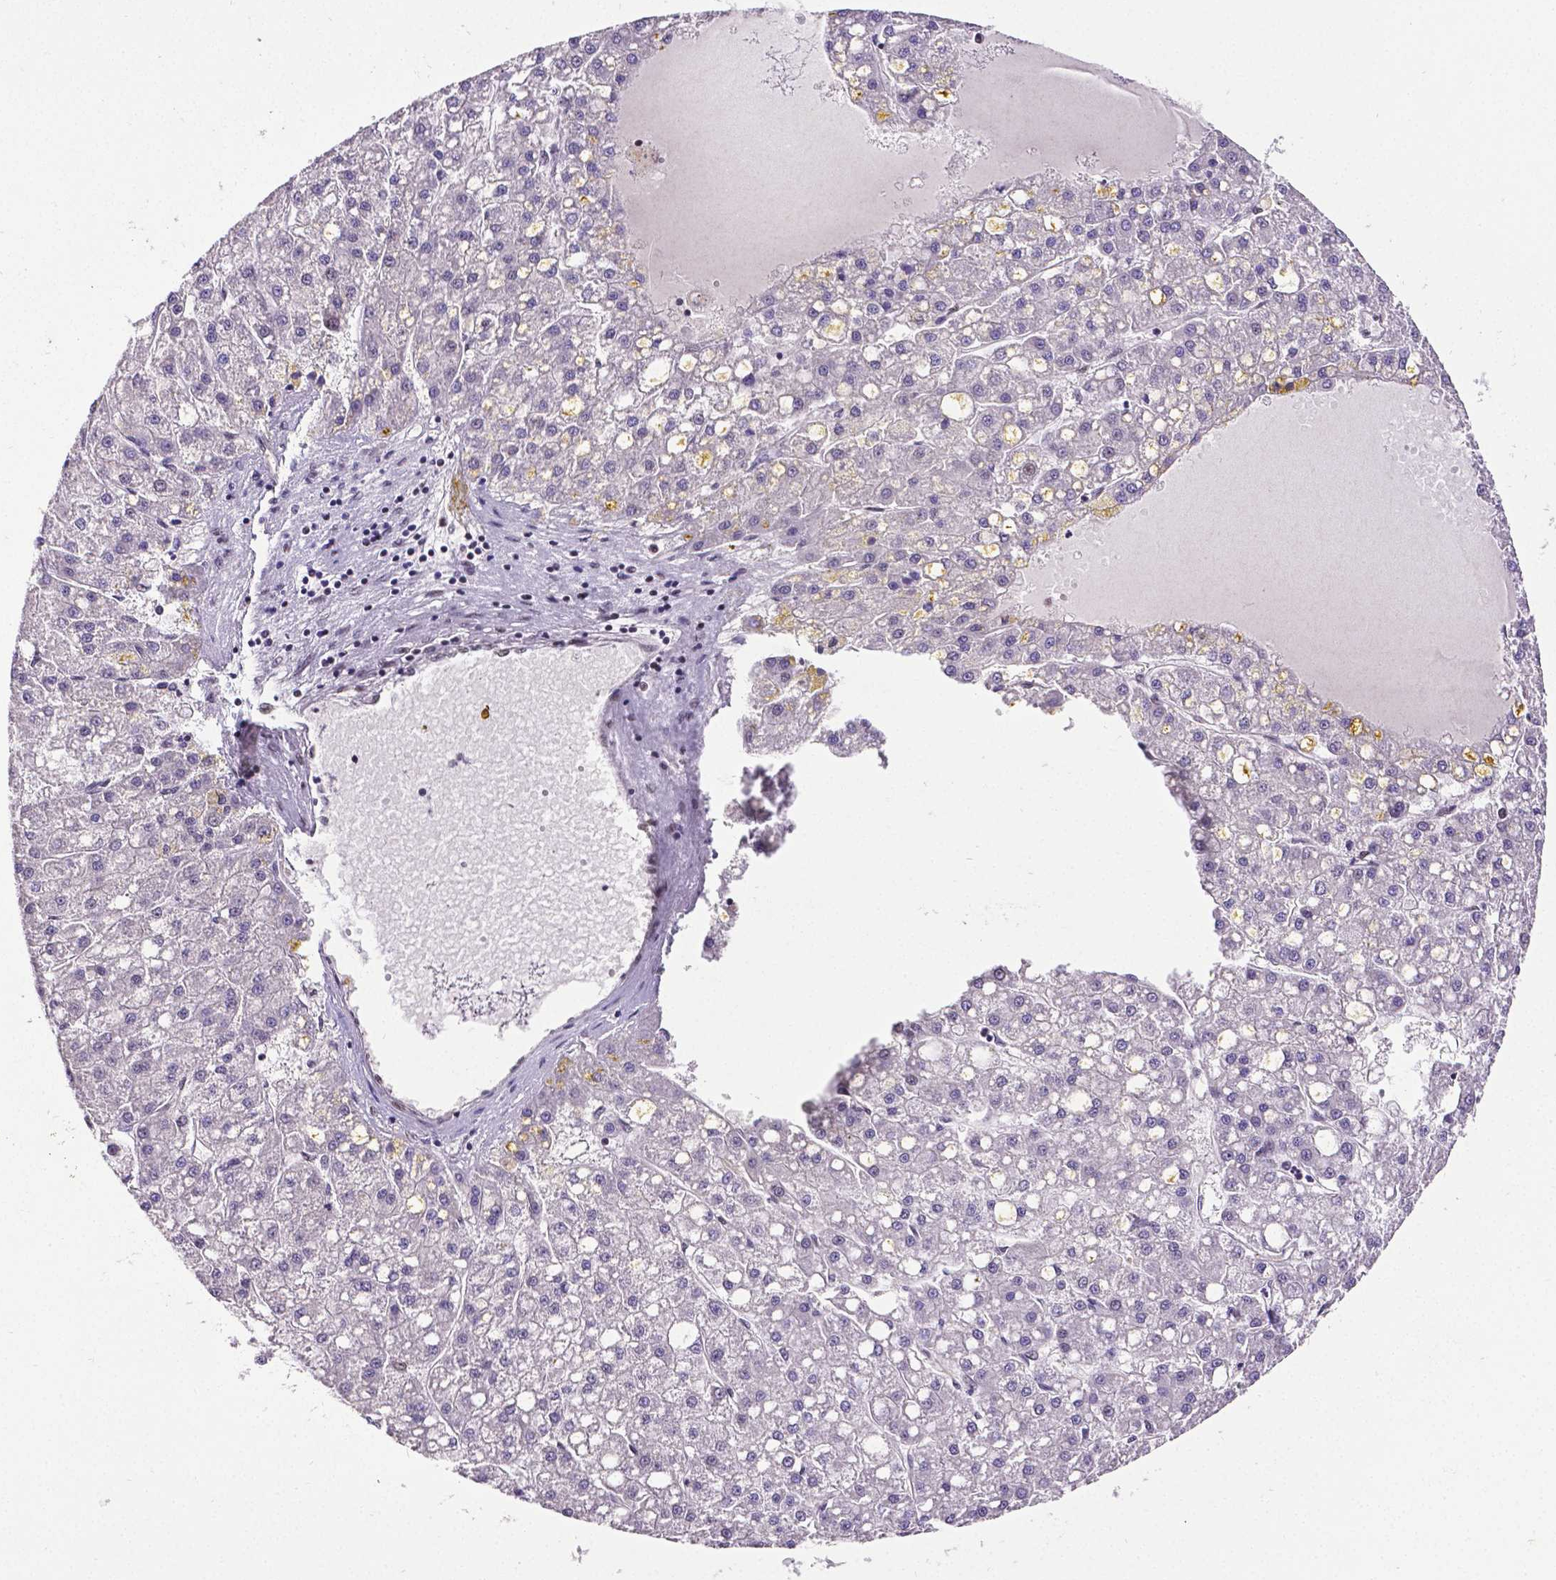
{"staining": {"intensity": "negative", "quantity": "none", "location": "none"}, "tissue": "liver cancer", "cell_type": "Tumor cells", "image_type": "cancer", "snomed": [{"axis": "morphology", "description": "Carcinoma, Hepatocellular, NOS"}, {"axis": "topography", "description": "Liver"}], "caption": "This histopathology image is of liver hepatocellular carcinoma stained with immunohistochemistry (IHC) to label a protein in brown with the nuclei are counter-stained blue. There is no staining in tumor cells. (Immunohistochemistry (ihc), brightfield microscopy, high magnification).", "gene": "REST", "patient": {"sex": "male", "age": 67}}